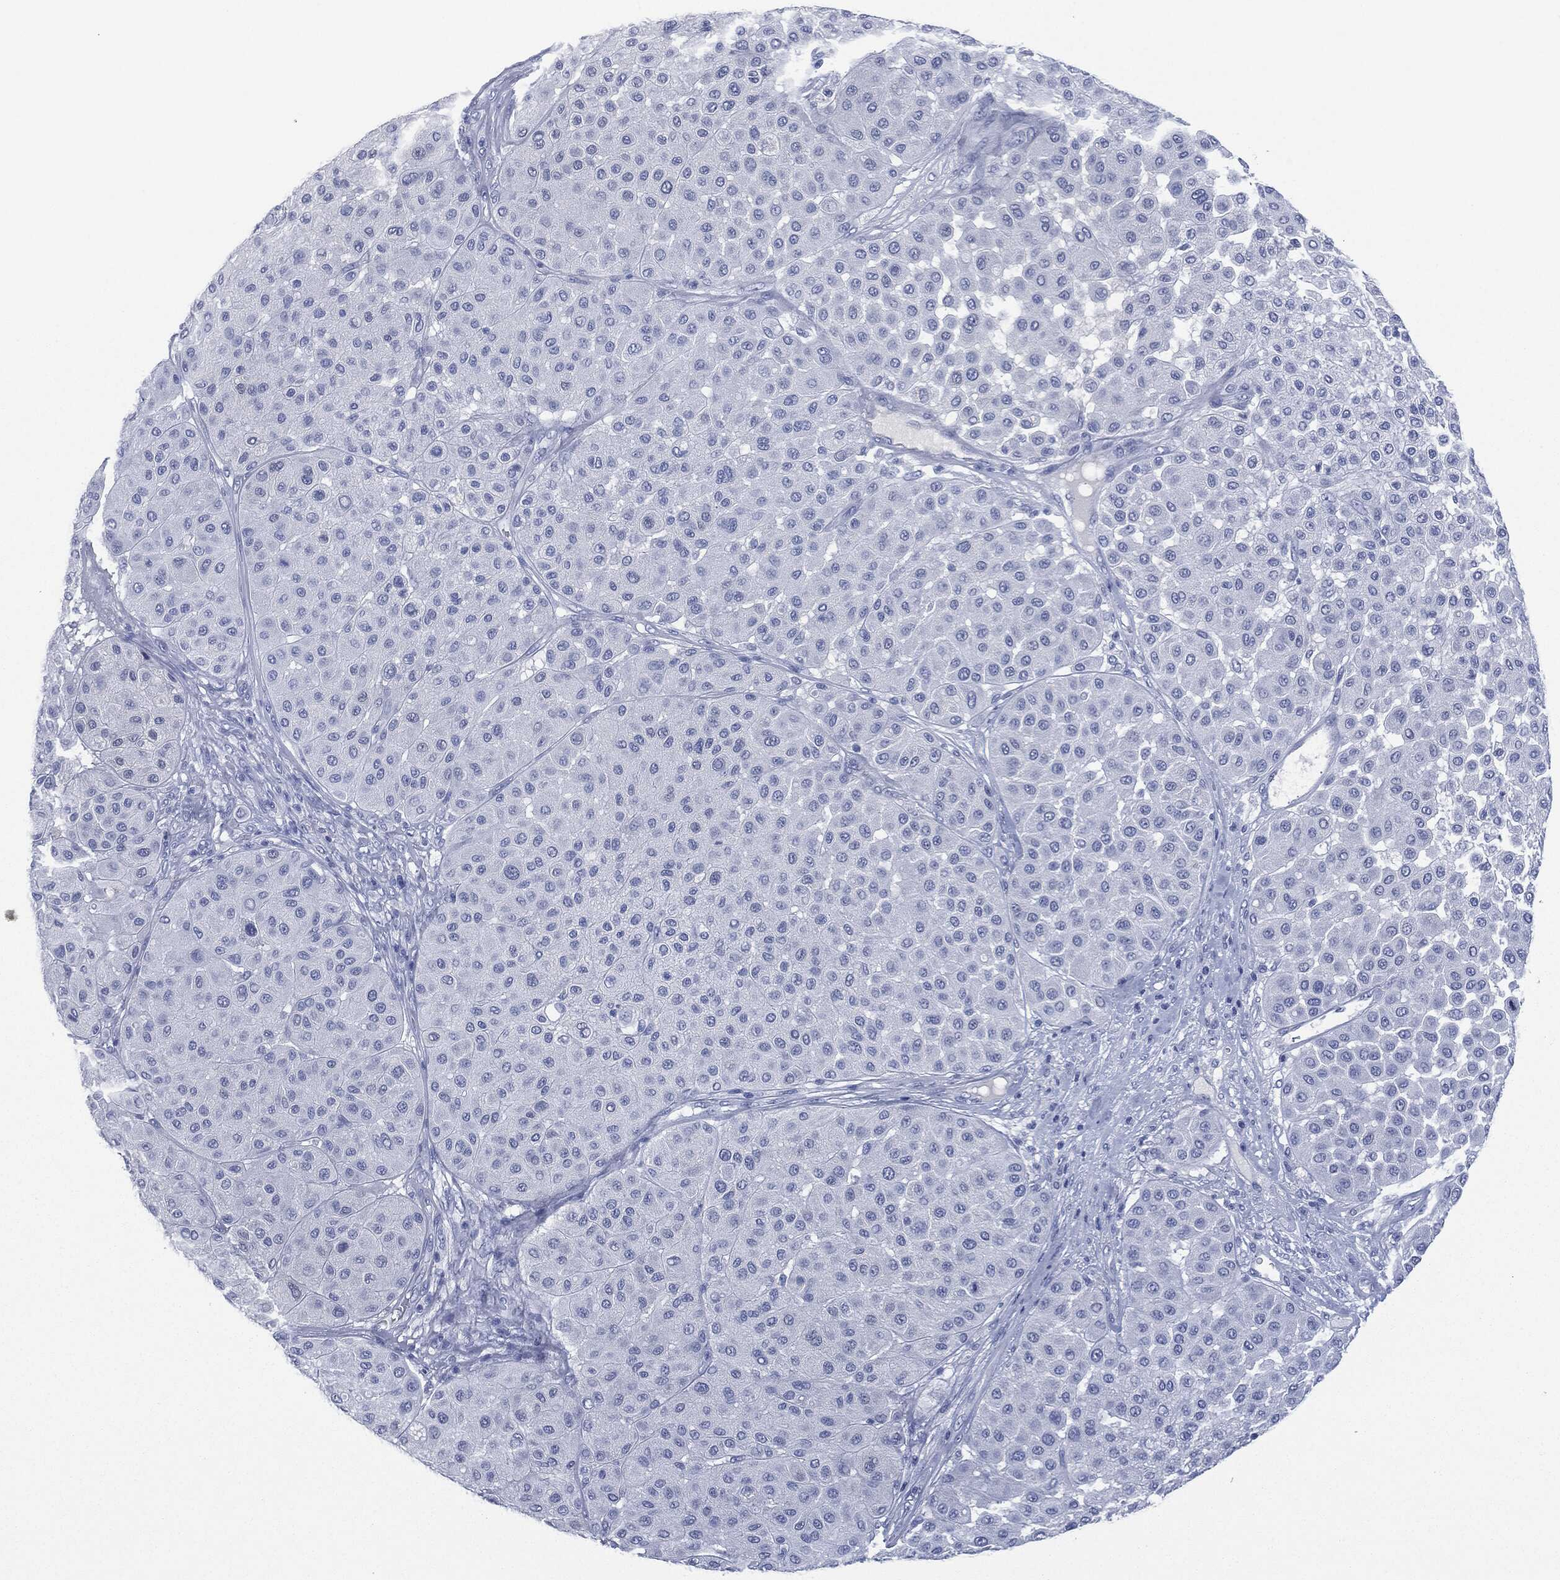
{"staining": {"intensity": "negative", "quantity": "none", "location": "none"}, "tissue": "melanoma", "cell_type": "Tumor cells", "image_type": "cancer", "snomed": [{"axis": "morphology", "description": "Malignant melanoma, Metastatic site"}, {"axis": "topography", "description": "Smooth muscle"}], "caption": "This is an immunohistochemistry (IHC) image of human malignant melanoma (metastatic site). There is no staining in tumor cells.", "gene": "MUC16", "patient": {"sex": "male", "age": 41}}